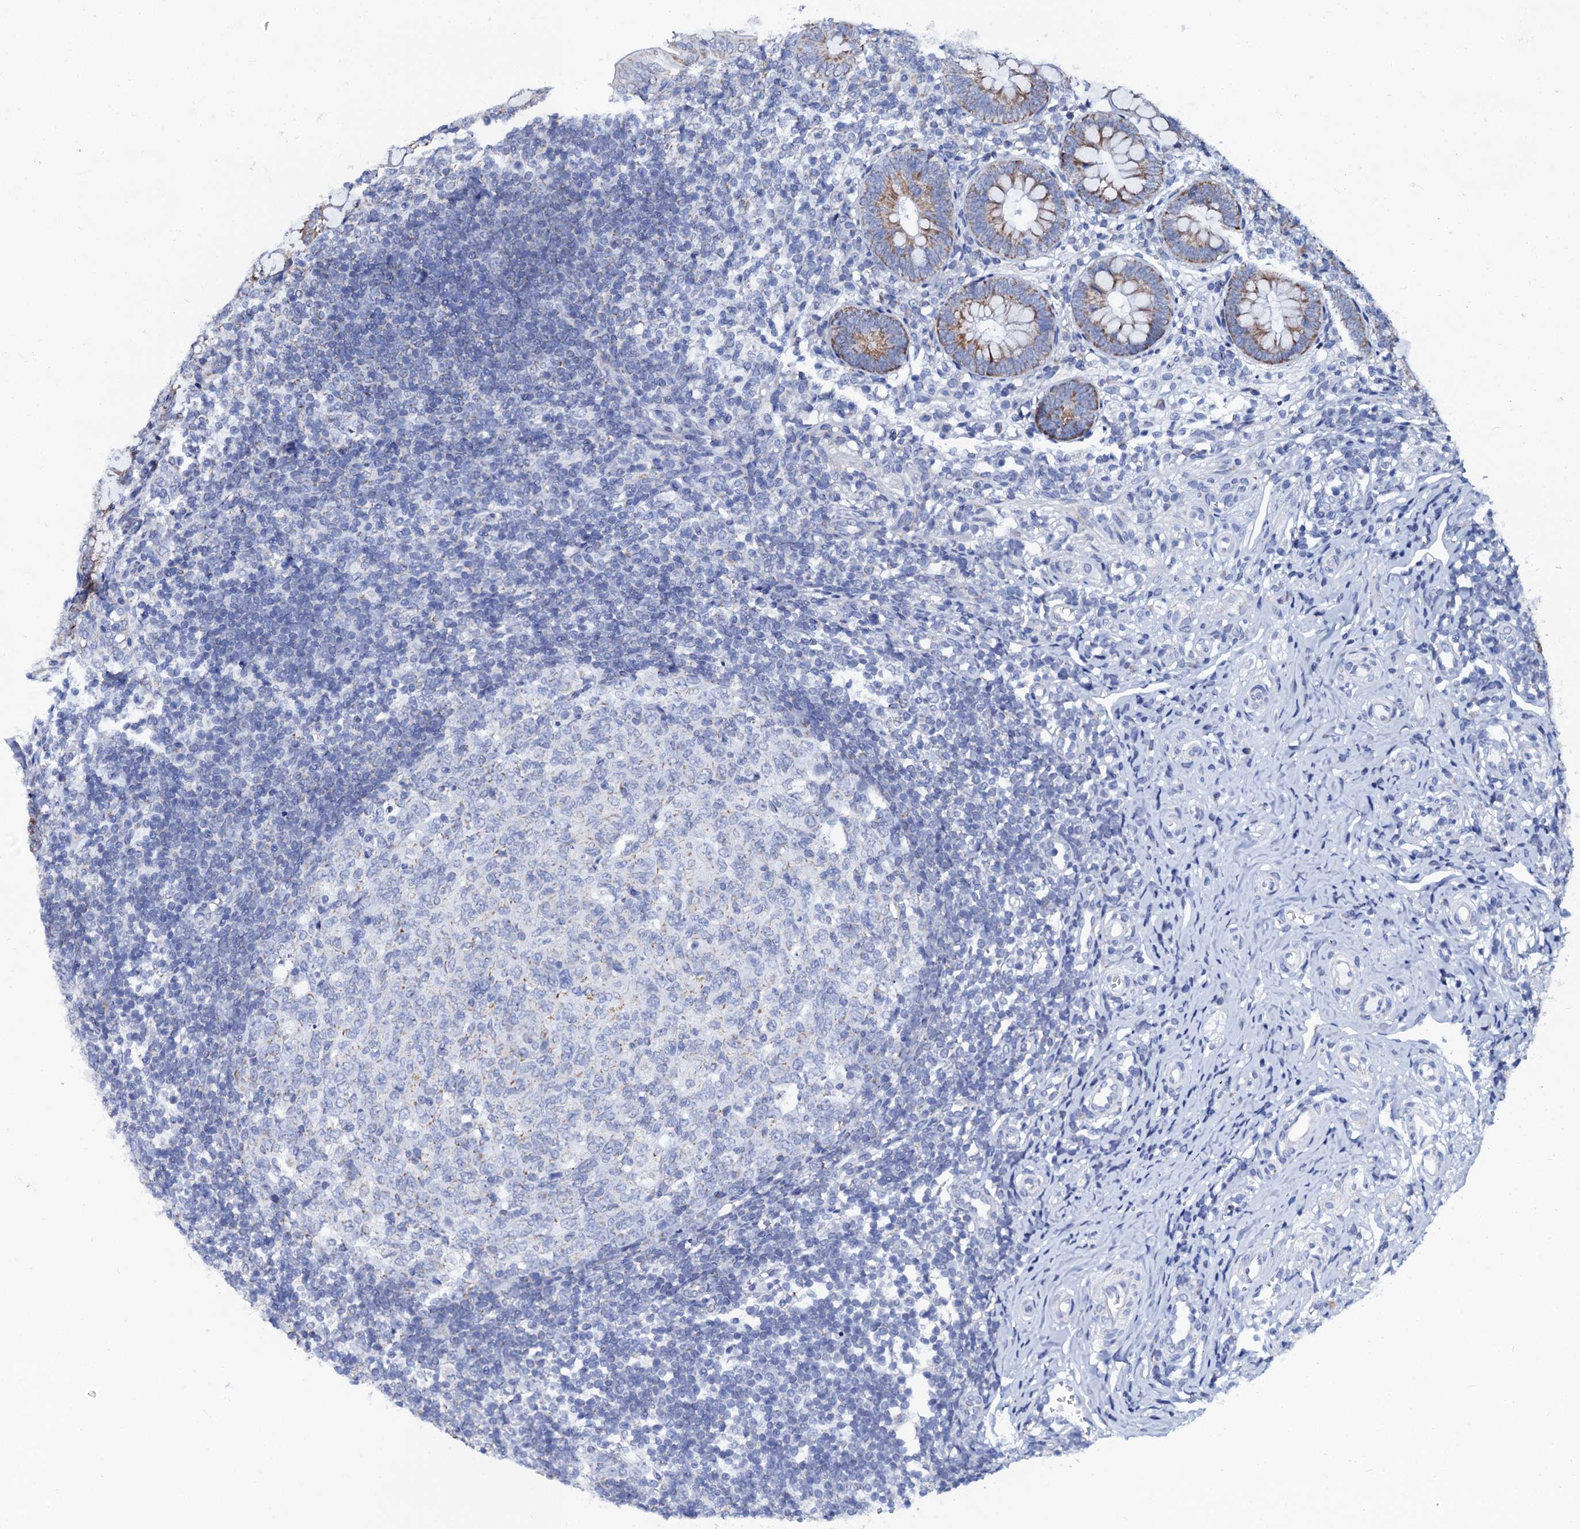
{"staining": {"intensity": "moderate", "quantity": ">75%", "location": "cytoplasmic/membranous"}, "tissue": "appendix", "cell_type": "Glandular cells", "image_type": "normal", "snomed": [{"axis": "morphology", "description": "Normal tissue, NOS"}, {"axis": "topography", "description": "Appendix"}], "caption": "Immunohistochemistry of normal human appendix shows medium levels of moderate cytoplasmic/membranous positivity in about >75% of glandular cells.", "gene": "SLC37A4", "patient": {"sex": "male", "age": 14}}